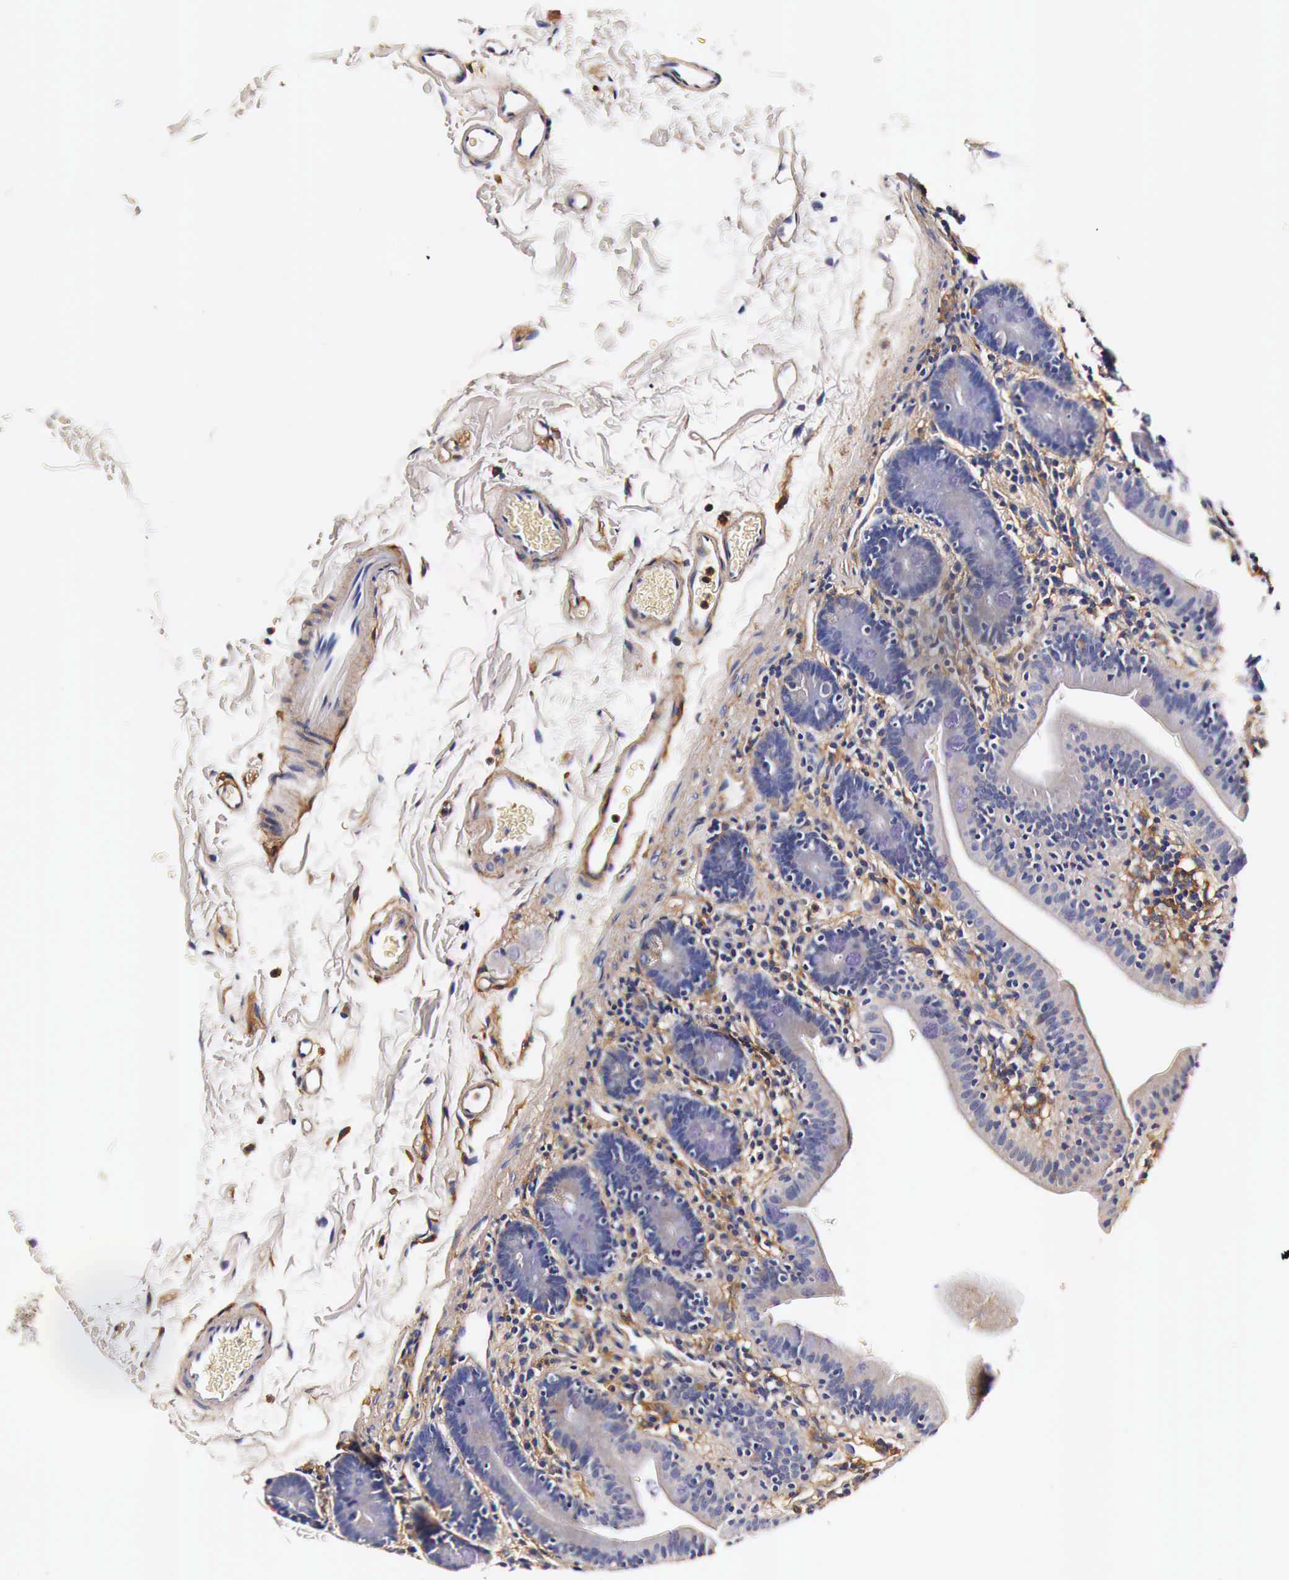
{"staining": {"intensity": "weak", "quantity": "<25%", "location": "cytoplasmic/membranous"}, "tissue": "duodenum", "cell_type": "Glandular cells", "image_type": "normal", "snomed": [{"axis": "morphology", "description": "Normal tissue, NOS"}, {"axis": "topography", "description": "Duodenum"}], "caption": "A high-resolution micrograph shows immunohistochemistry (IHC) staining of unremarkable duodenum, which displays no significant positivity in glandular cells.", "gene": "RP2", "patient": {"sex": "male", "age": 70}}